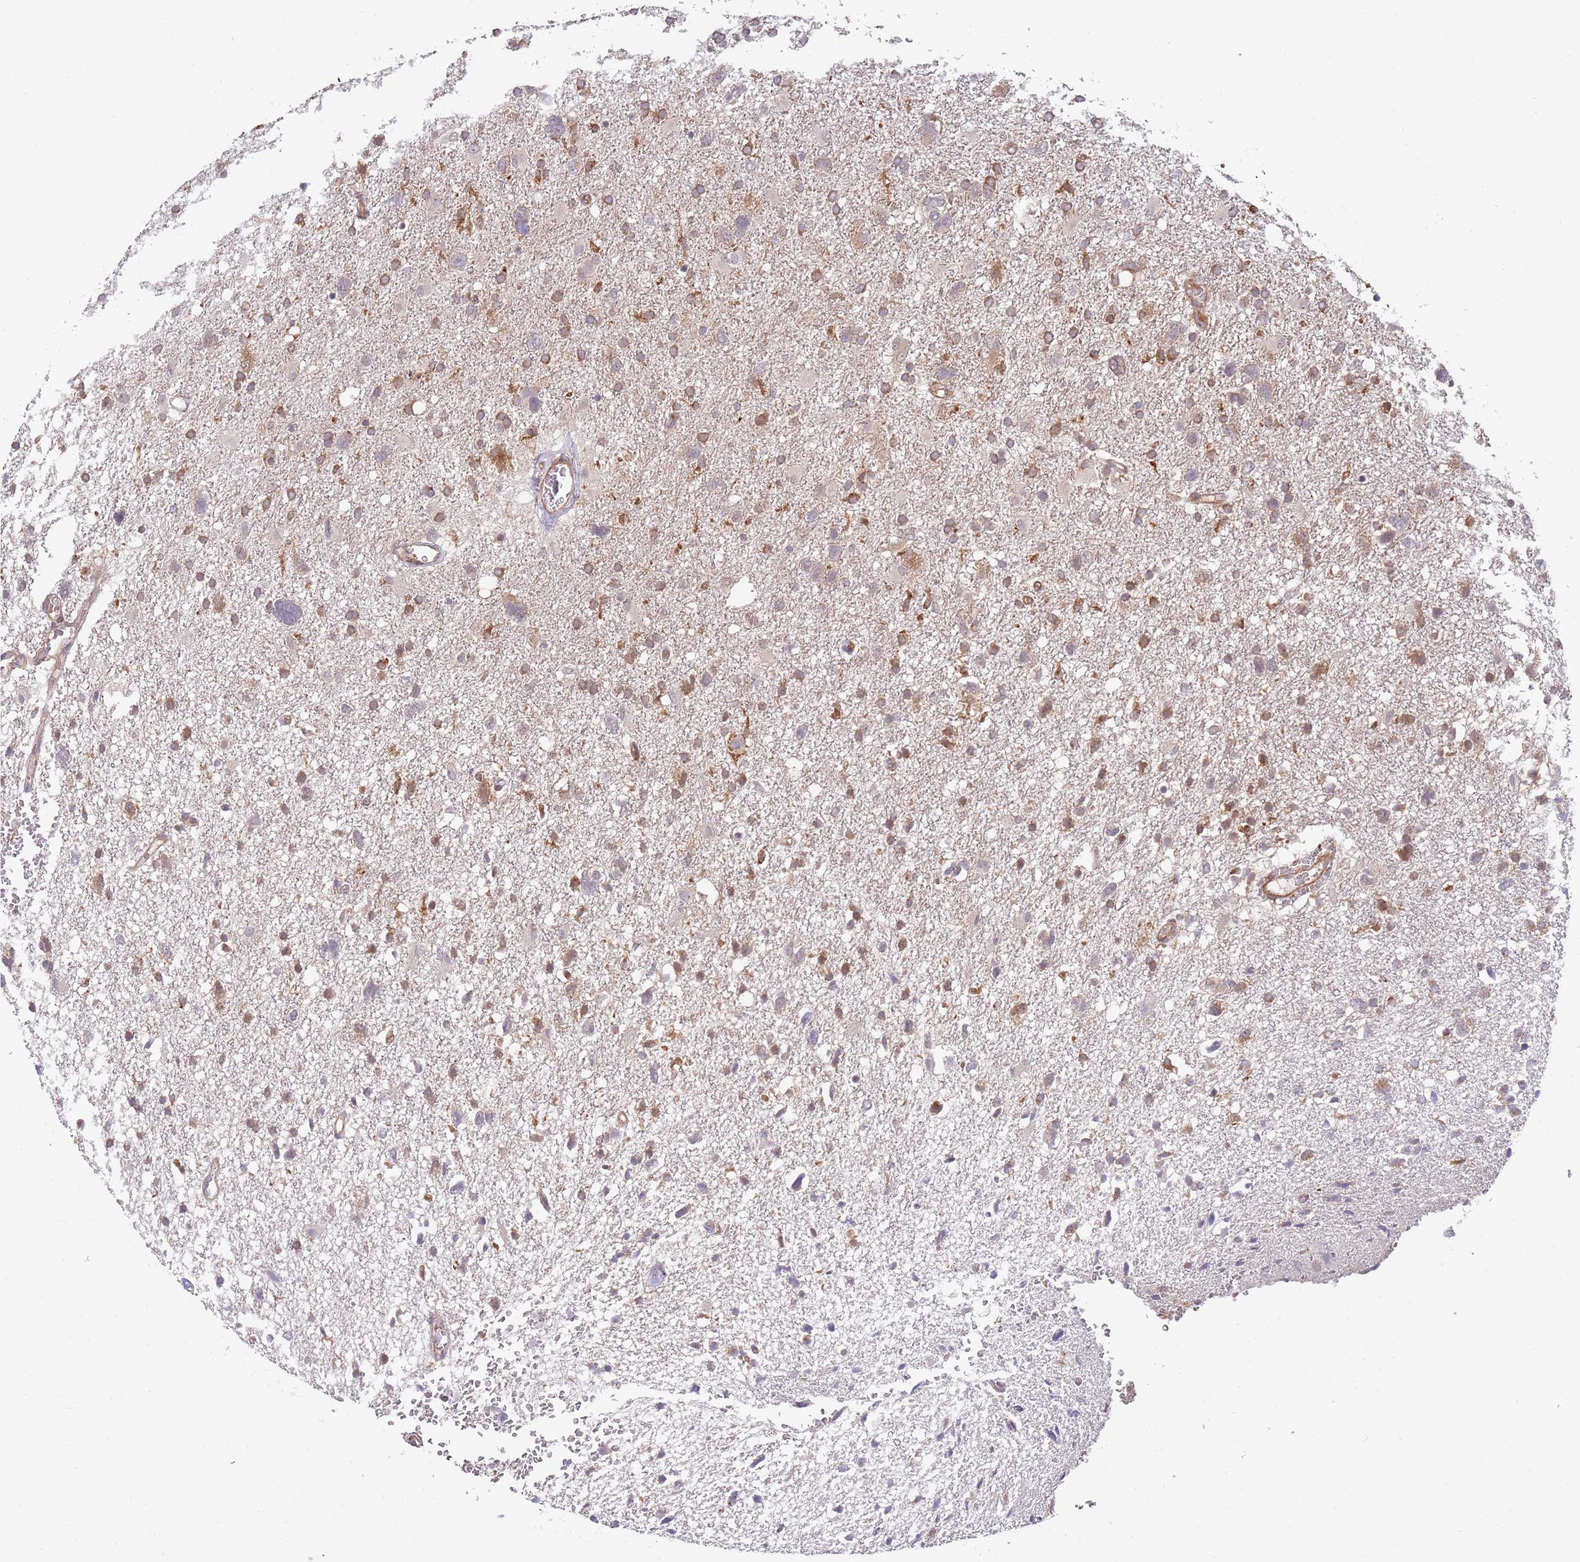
{"staining": {"intensity": "moderate", "quantity": ">75%", "location": "cytoplasmic/membranous"}, "tissue": "glioma", "cell_type": "Tumor cells", "image_type": "cancer", "snomed": [{"axis": "morphology", "description": "Glioma, malignant, High grade"}, {"axis": "topography", "description": "Brain"}], "caption": "A photomicrograph of malignant high-grade glioma stained for a protein shows moderate cytoplasmic/membranous brown staining in tumor cells. Using DAB (3,3'-diaminobenzidine) (brown) and hematoxylin (blue) stains, captured at high magnification using brightfield microscopy.", "gene": "GGA1", "patient": {"sex": "male", "age": 61}}